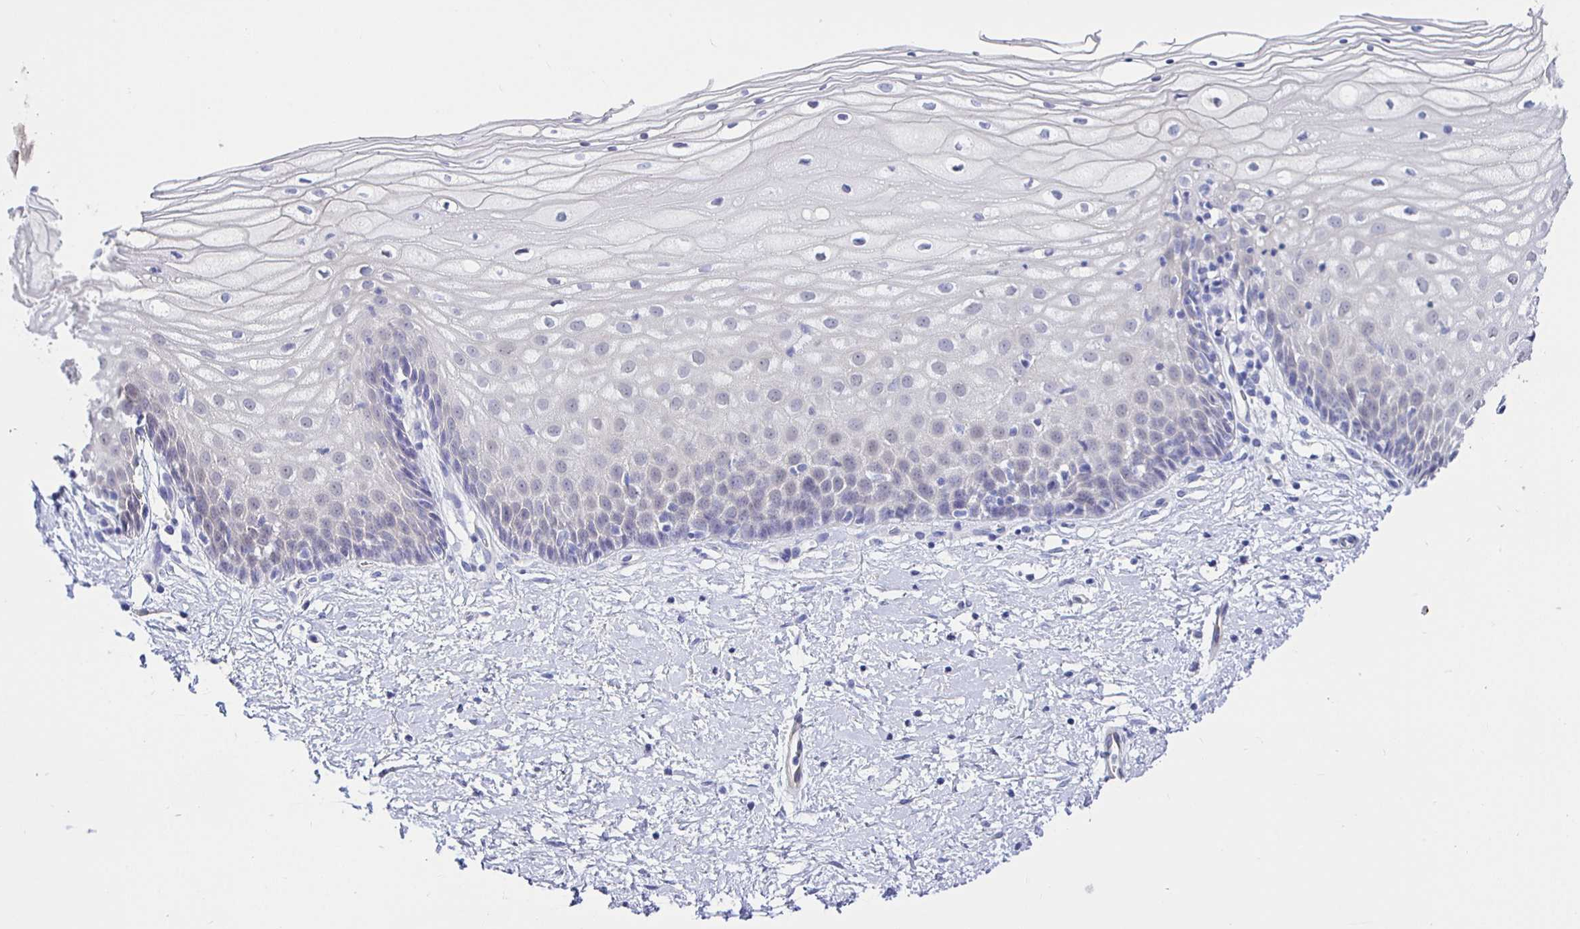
{"staining": {"intensity": "negative", "quantity": "none", "location": "none"}, "tissue": "cervix", "cell_type": "Glandular cells", "image_type": "normal", "snomed": [{"axis": "morphology", "description": "Normal tissue, NOS"}, {"axis": "topography", "description": "Cervix"}], "caption": "Immunohistochemical staining of unremarkable cervix exhibits no significant staining in glandular cells.", "gene": "HSPA4L", "patient": {"sex": "female", "age": 36}}